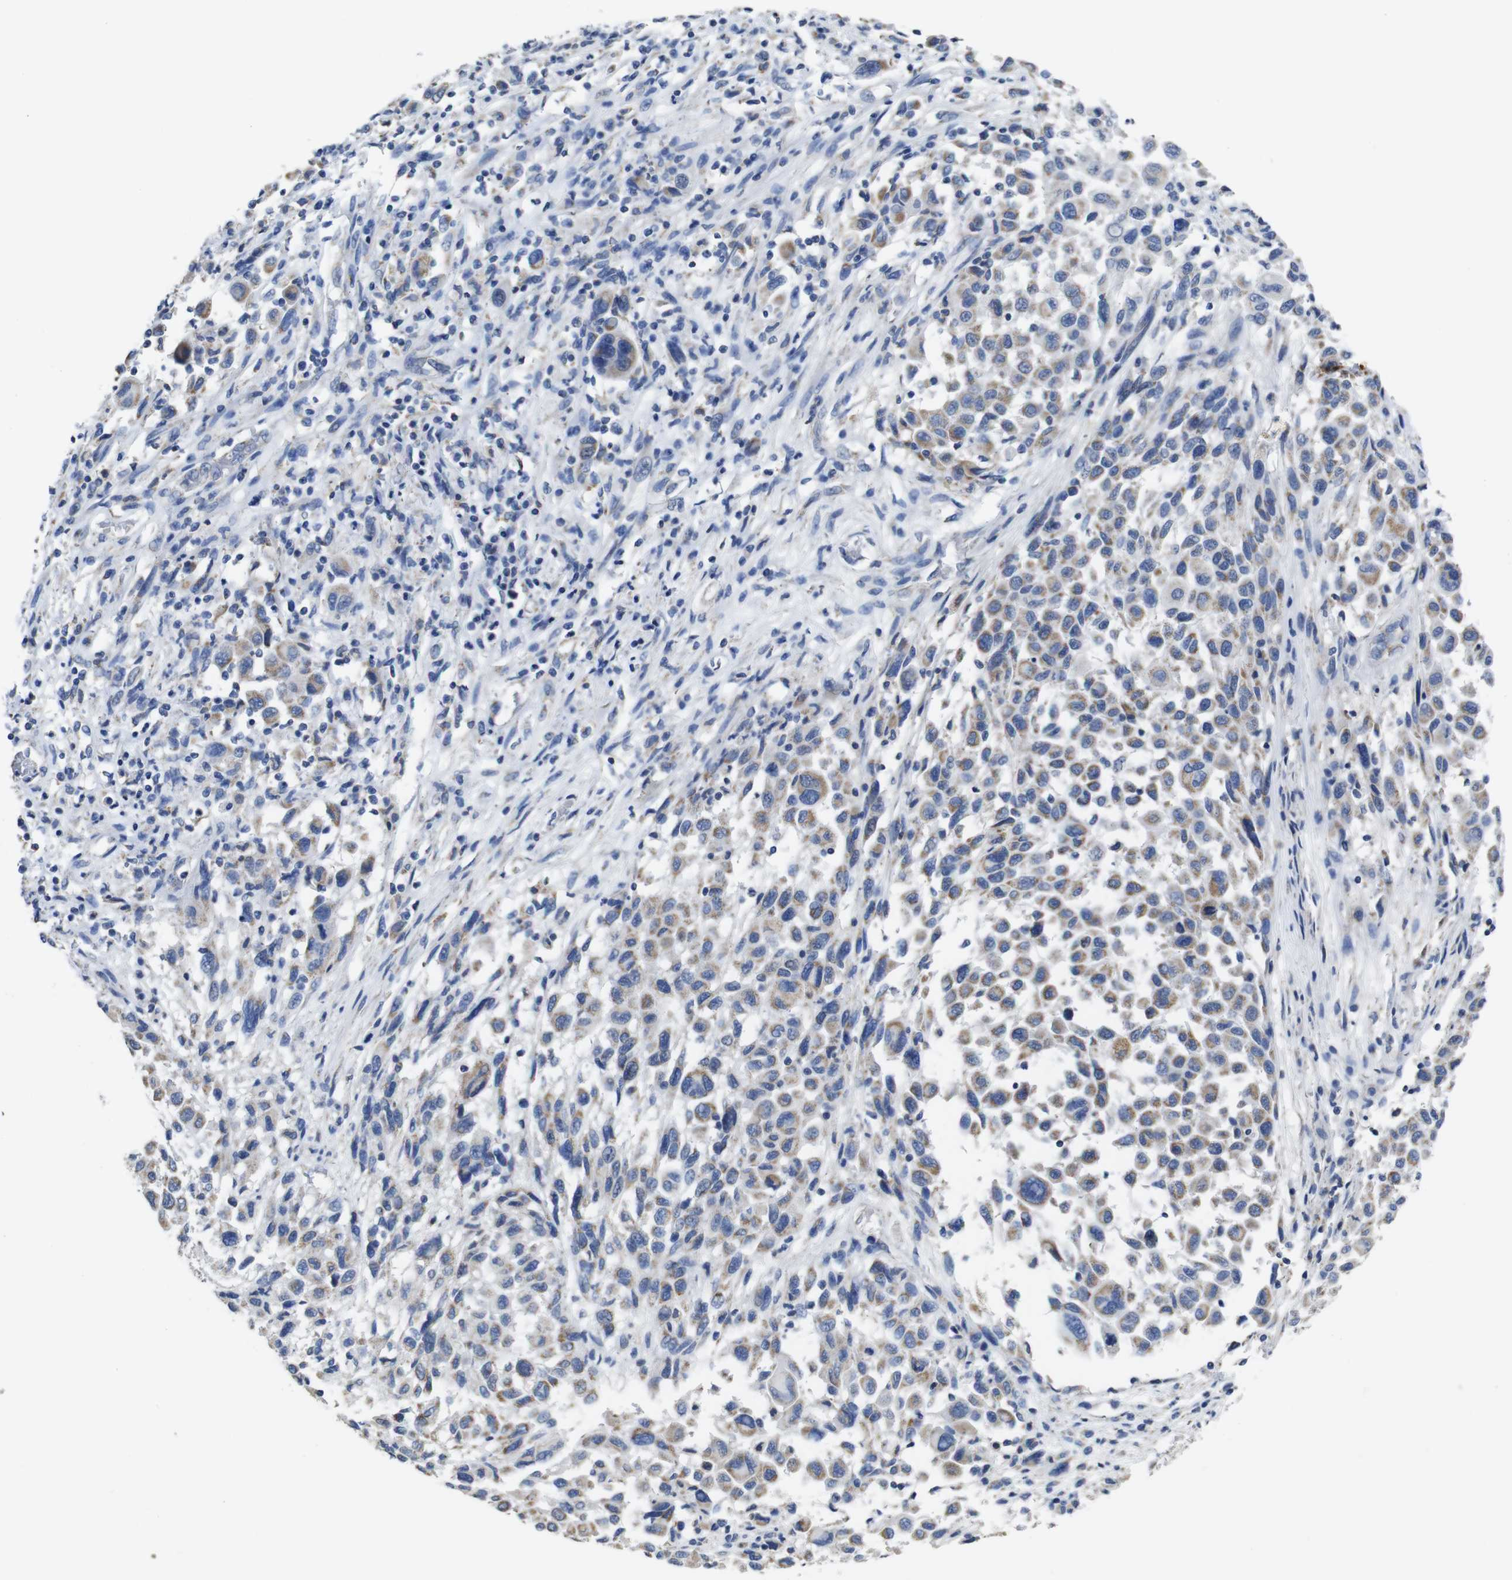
{"staining": {"intensity": "moderate", "quantity": "25%-75%", "location": "cytoplasmic/membranous"}, "tissue": "melanoma", "cell_type": "Tumor cells", "image_type": "cancer", "snomed": [{"axis": "morphology", "description": "Malignant melanoma, Metastatic site"}, {"axis": "topography", "description": "Lymph node"}], "caption": "High-magnification brightfield microscopy of melanoma stained with DAB (3,3'-diaminobenzidine) (brown) and counterstained with hematoxylin (blue). tumor cells exhibit moderate cytoplasmic/membranous staining is seen in approximately25%-75% of cells. (IHC, brightfield microscopy, high magnification).", "gene": "MAOA", "patient": {"sex": "male", "age": 61}}